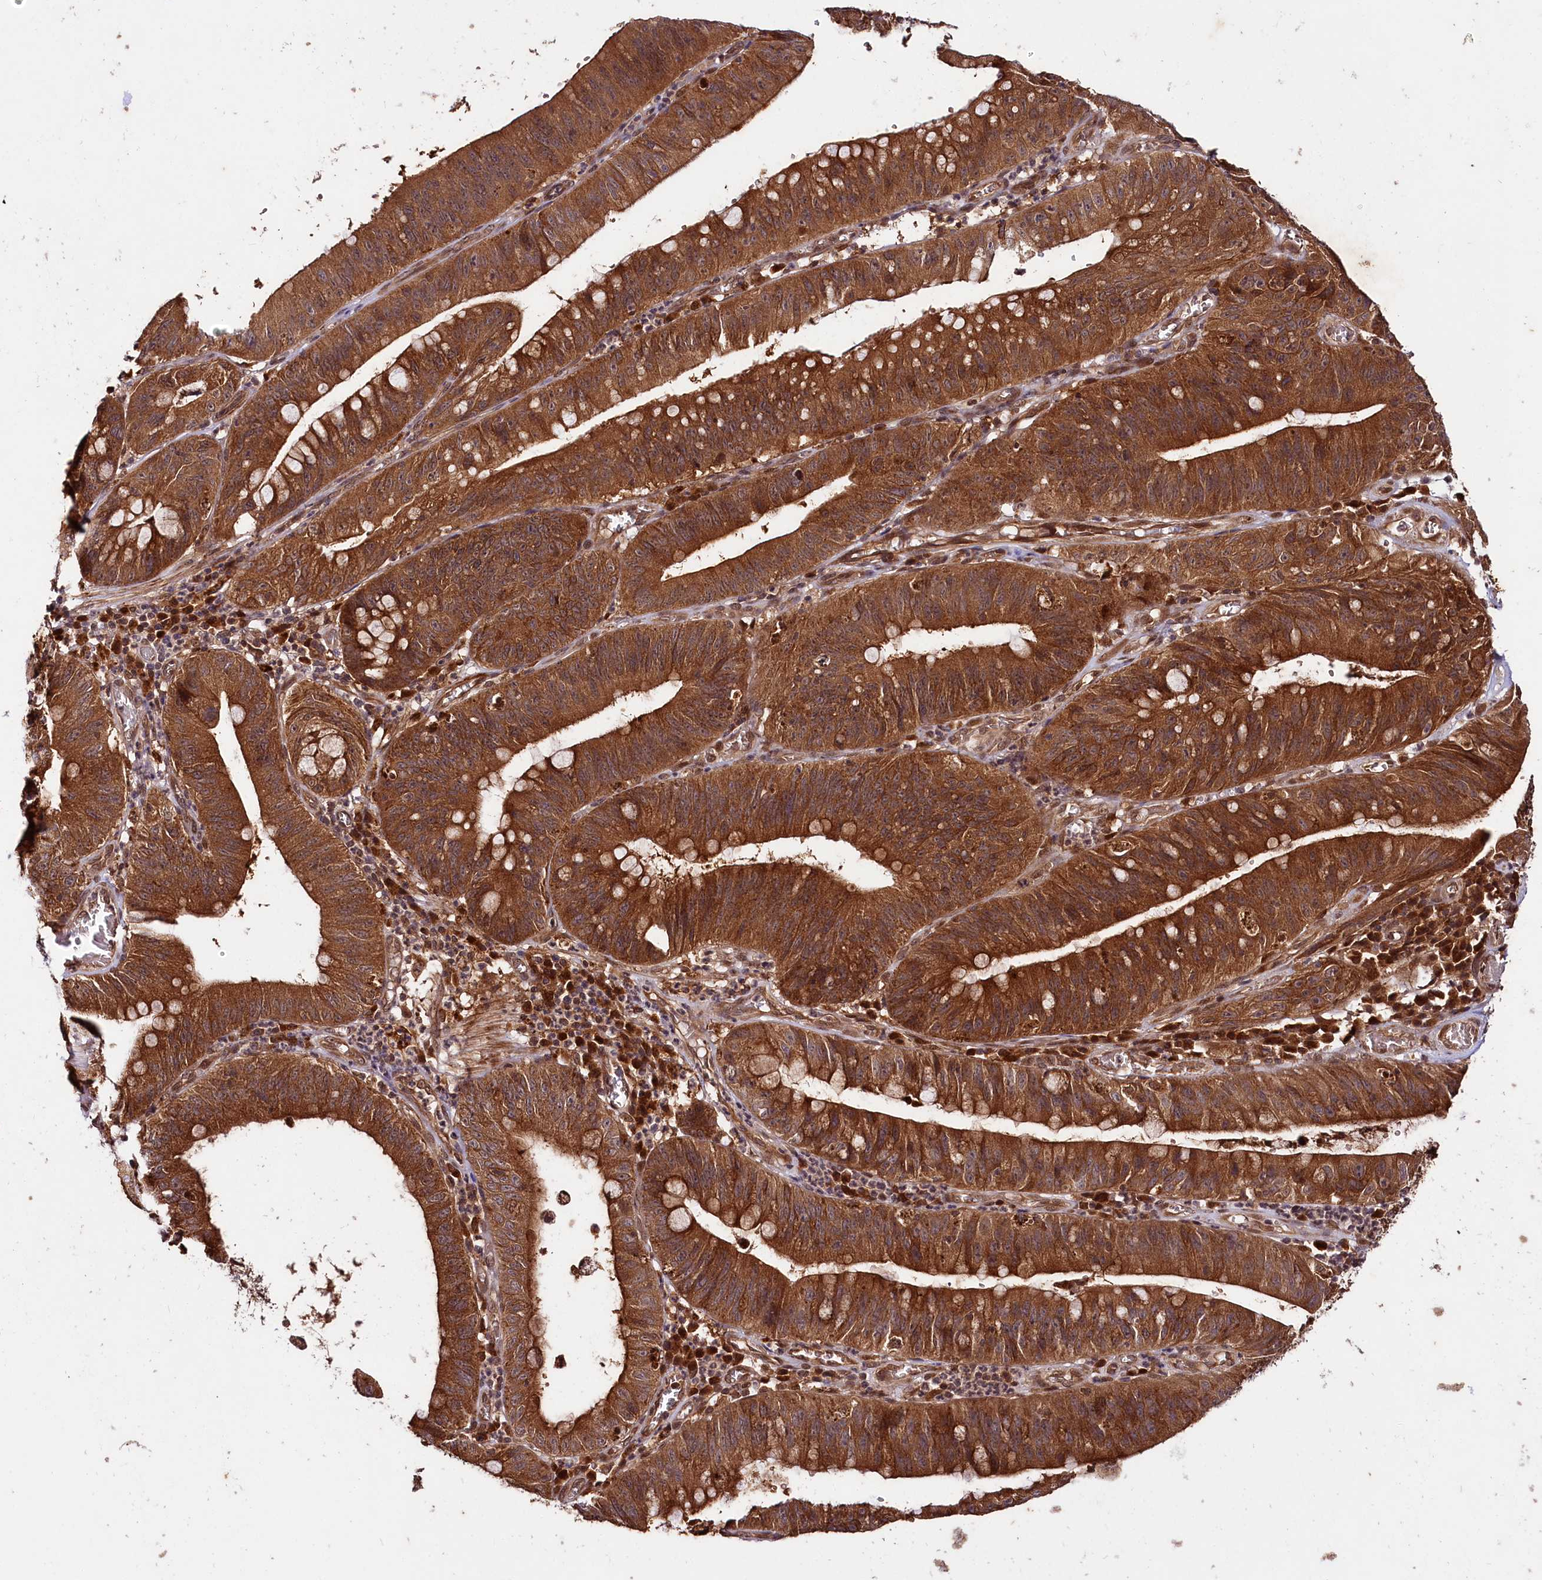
{"staining": {"intensity": "strong", "quantity": ">75%", "location": "cytoplasmic/membranous"}, "tissue": "stomach cancer", "cell_type": "Tumor cells", "image_type": "cancer", "snomed": [{"axis": "morphology", "description": "Adenocarcinoma, NOS"}, {"axis": "topography", "description": "Stomach"}], "caption": "Approximately >75% of tumor cells in human stomach adenocarcinoma show strong cytoplasmic/membranous protein positivity as visualized by brown immunohistochemical staining.", "gene": "UBE3A", "patient": {"sex": "male", "age": 59}}